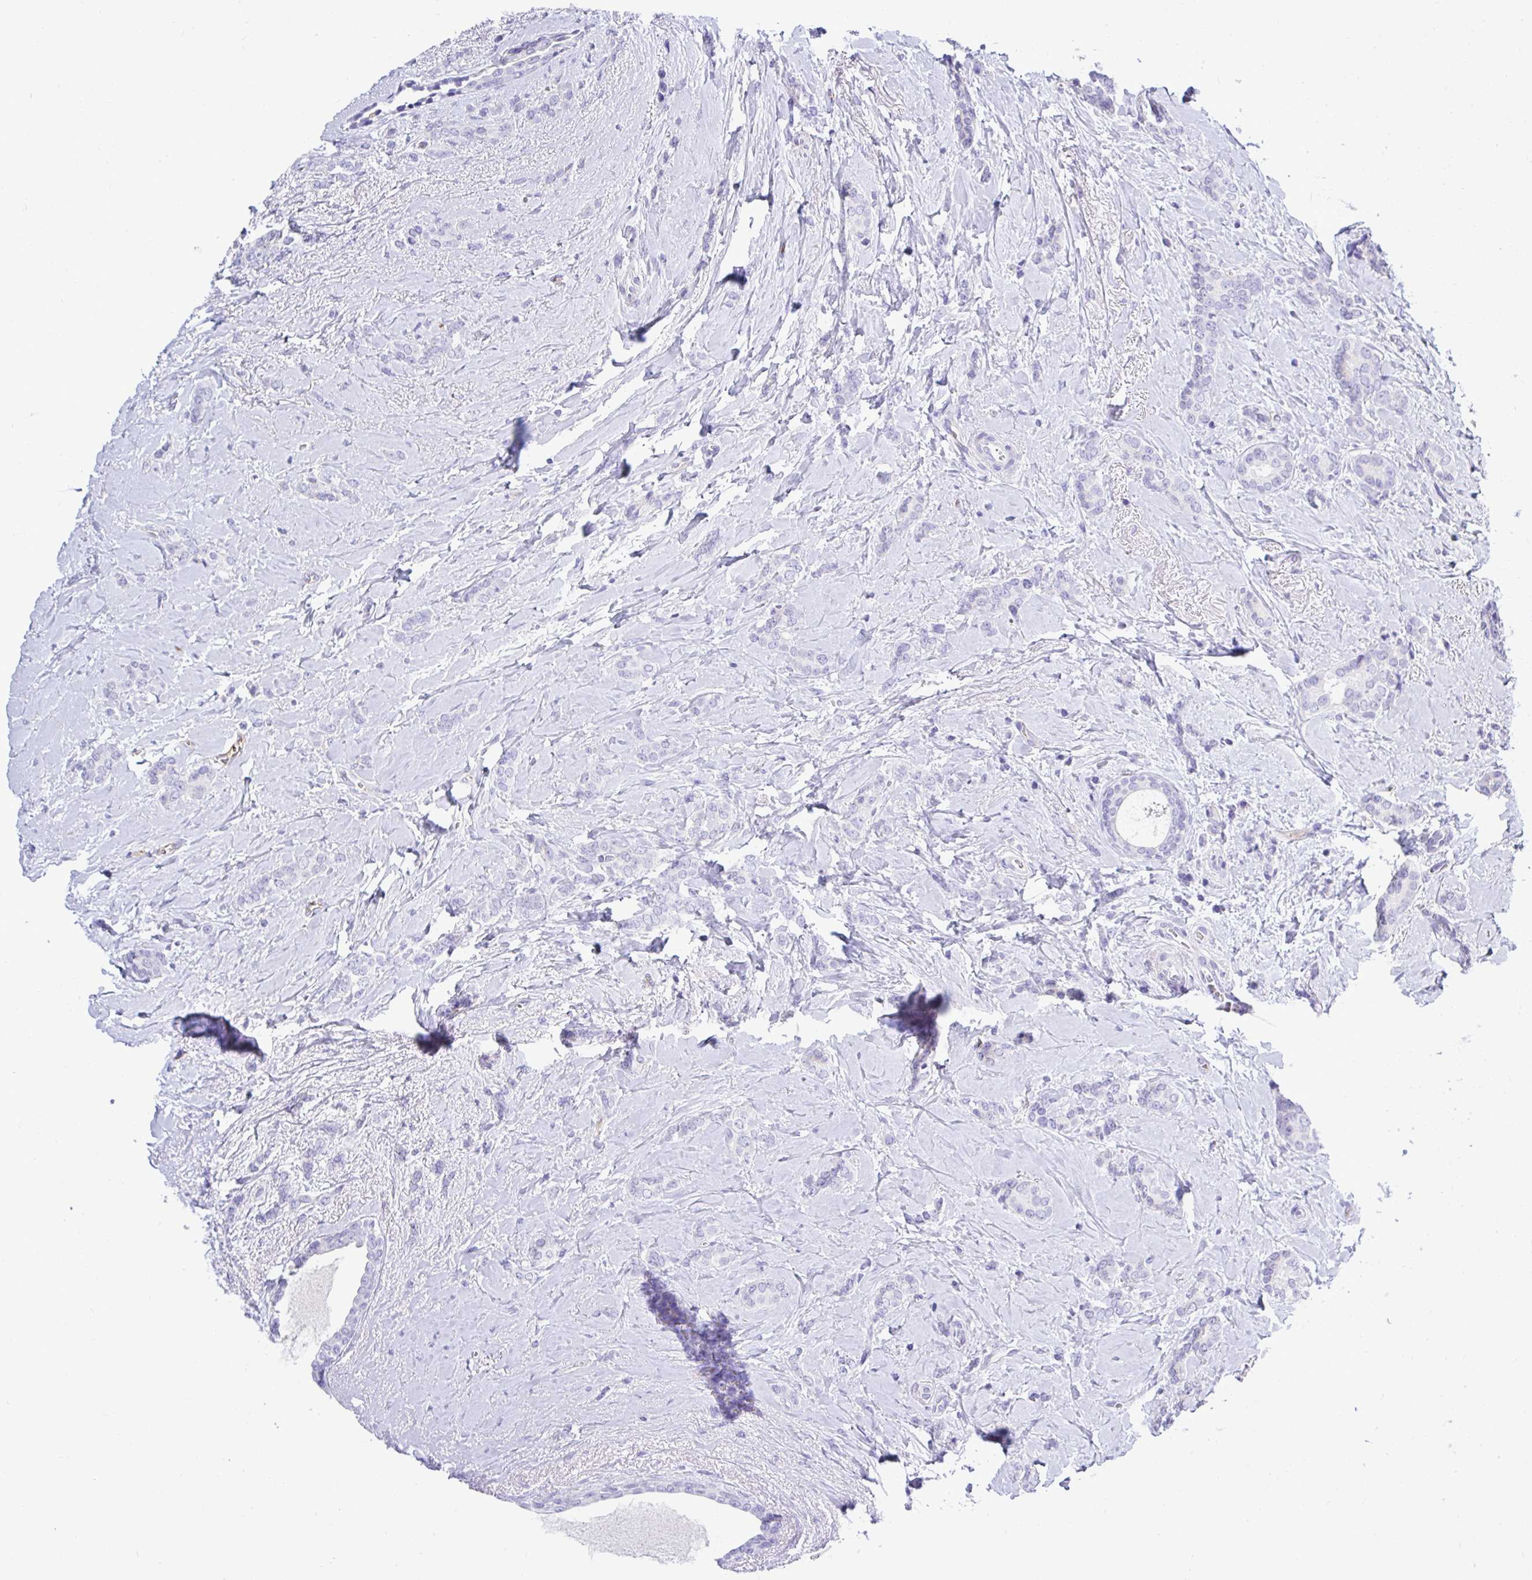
{"staining": {"intensity": "negative", "quantity": "none", "location": "none"}, "tissue": "breast cancer", "cell_type": "Tumor cells", "image_type": "cancer", "snomed": [{"axis": "morphology", "description": "Normal tissue, NOS"}, {"axis": "morphology", "description": "Duct carcinoma"}, {"axis": "topography", "description": "Breast"}], "caption": "Human breast cancer stained for a protein using IHC displays no expression in tumor cells.", "gene": "ABCG2", "patient": {"sex": "female", "age": 77}}